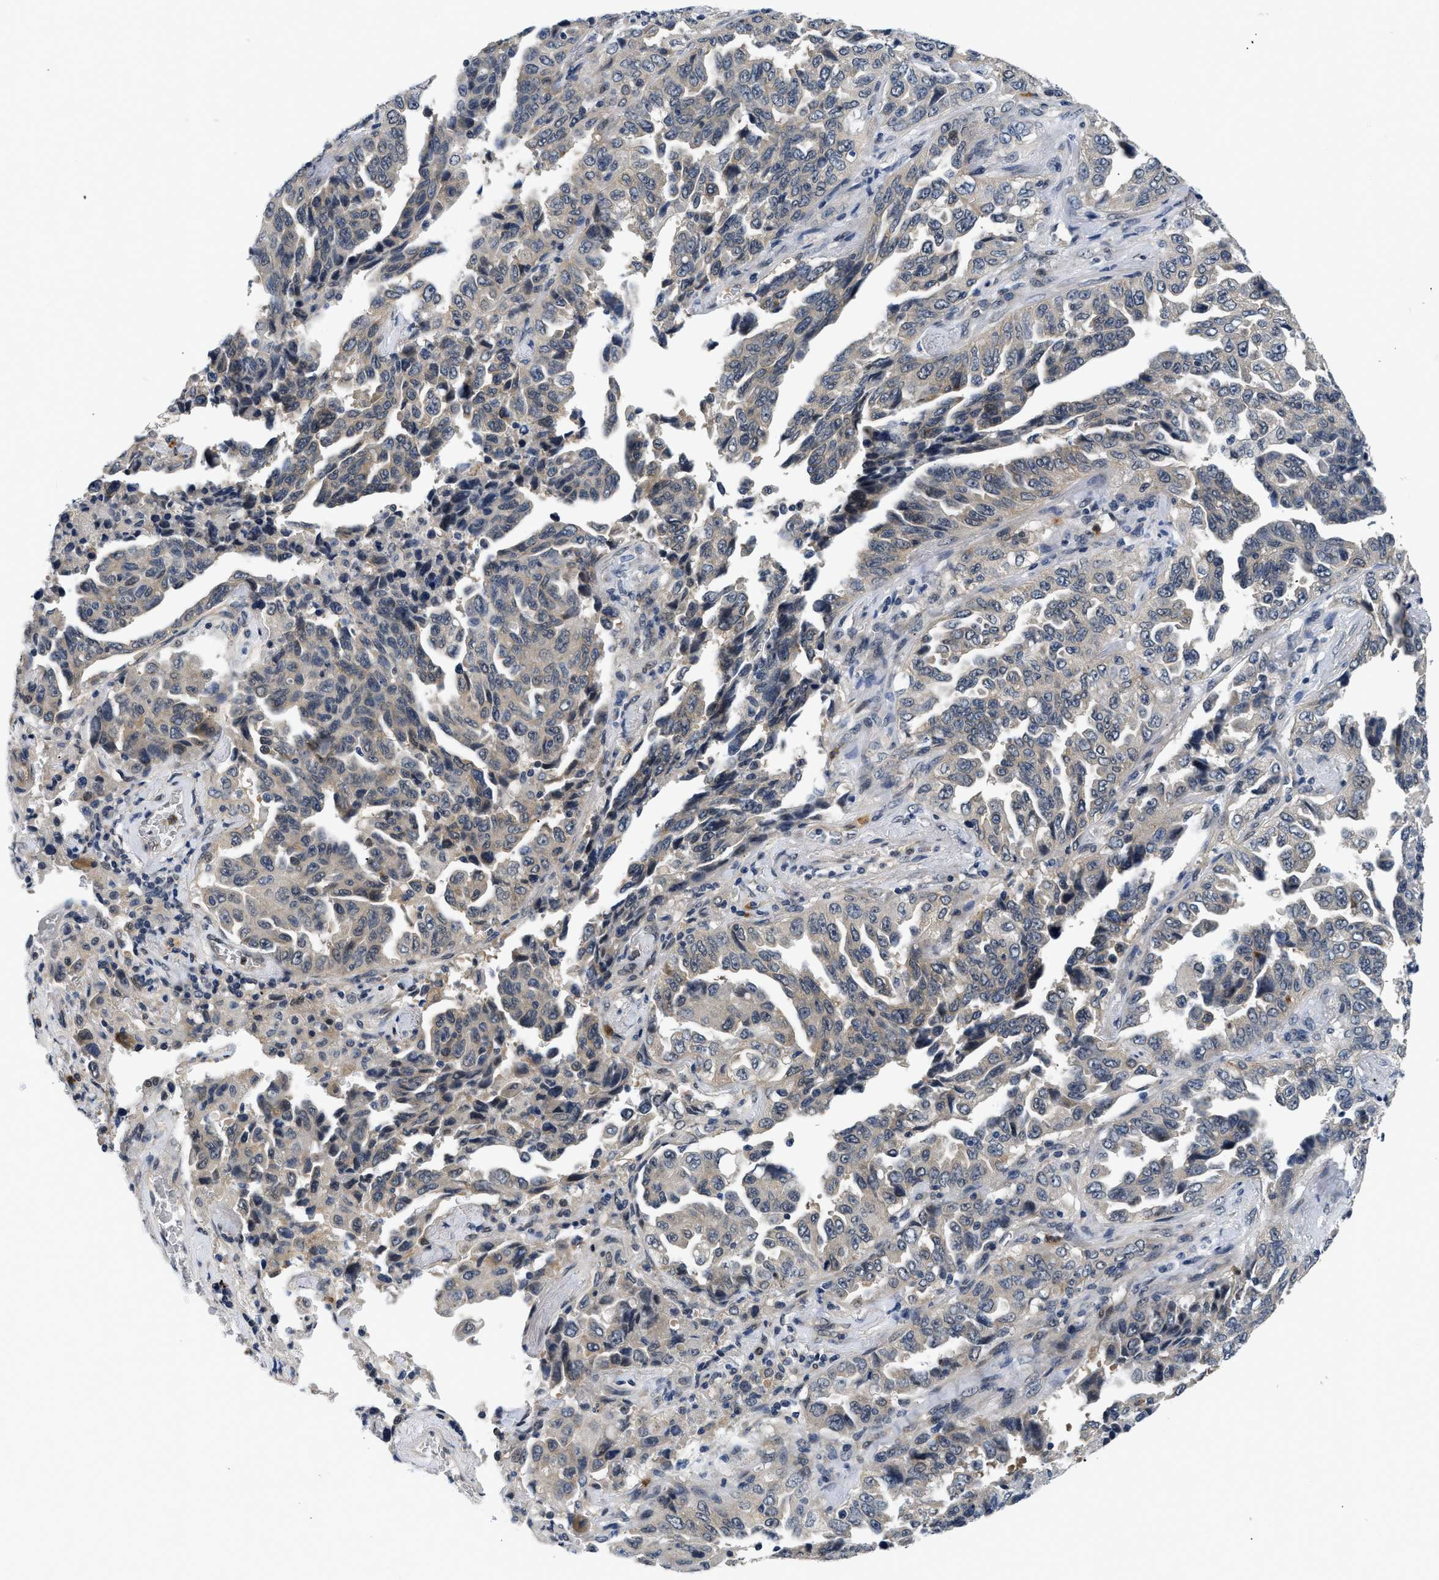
{"staining": {"intensity": "weak", "quantity": "<25%", "location": "cytoplasmic/membranous"}, "tissue": "lung cancer", "cell_type": "Tumor cells", "image_type": "cancer", "snomed": [{"axis": "morphology", "description": "Adenocarcinoma, NOS"}, {"axis": "topography", "description": "Lung"}], "caption": "A micrograph of human lung cancer (adenocarcinoma) is negative for staining in tumor cells.", "gene": "SMAD4", "patient": {"sex": "female", "age": 51}}